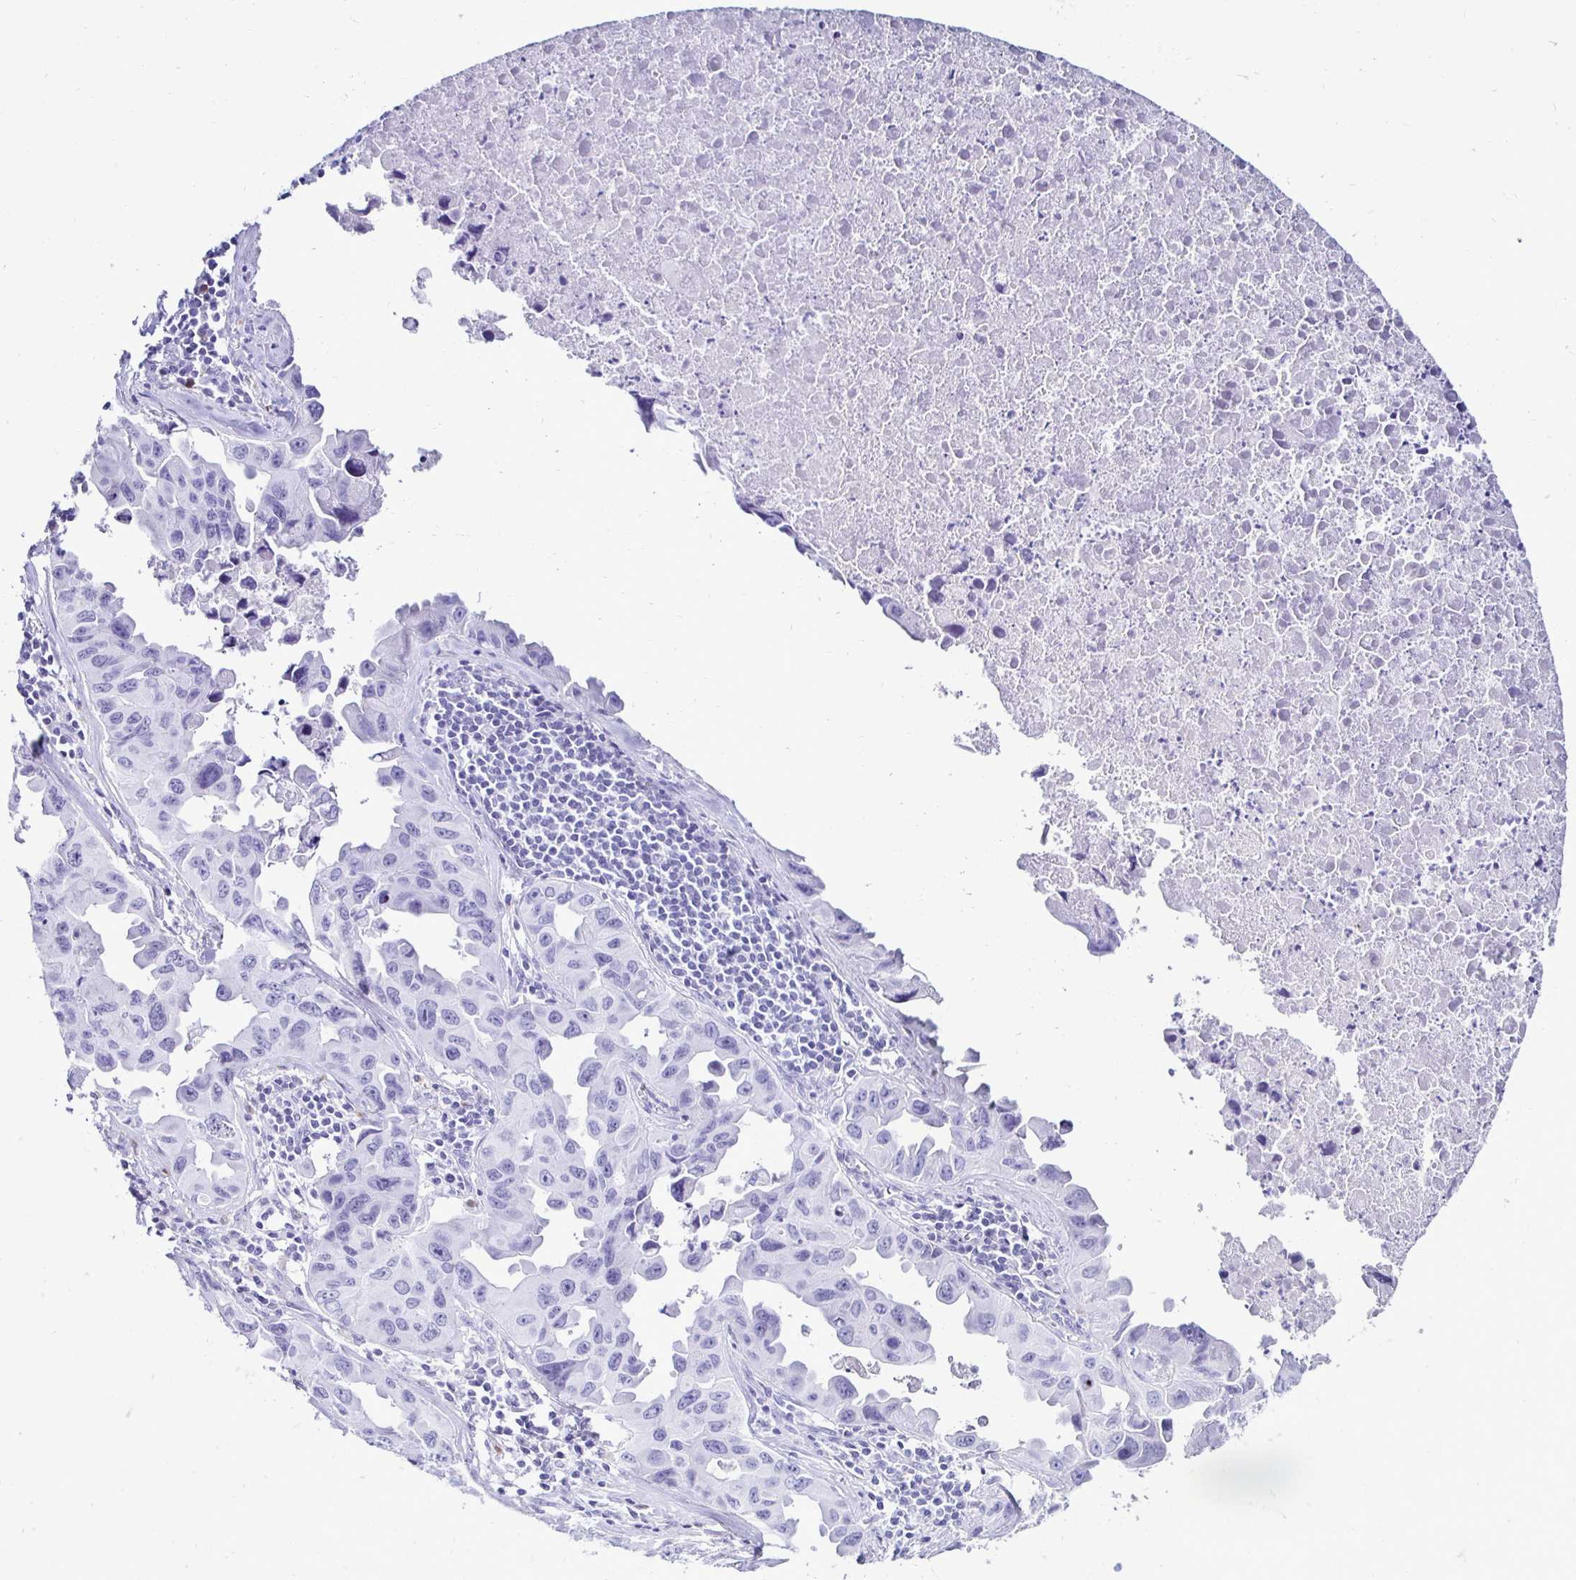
{"staining": {"intensity": "negative", "quantity": "none", "location": "none"}, "tissue": "lung cancer", "cell_type": "Tumor cells", "image_type": "cancer", "snomed": [{"axis": "morphology", "description": "Adenocarcinoma, NOS"}, {"axis": "topography", "description": "Lymph node"}, {"axis": "topography", "description": "Lung"}], "caption": "Lung adenocarcinoma was stained to show a protein in brown. There is no significant staining in tumor cells.", "gene": "CST5", "patient": {"sex": "male", "age": 64}}